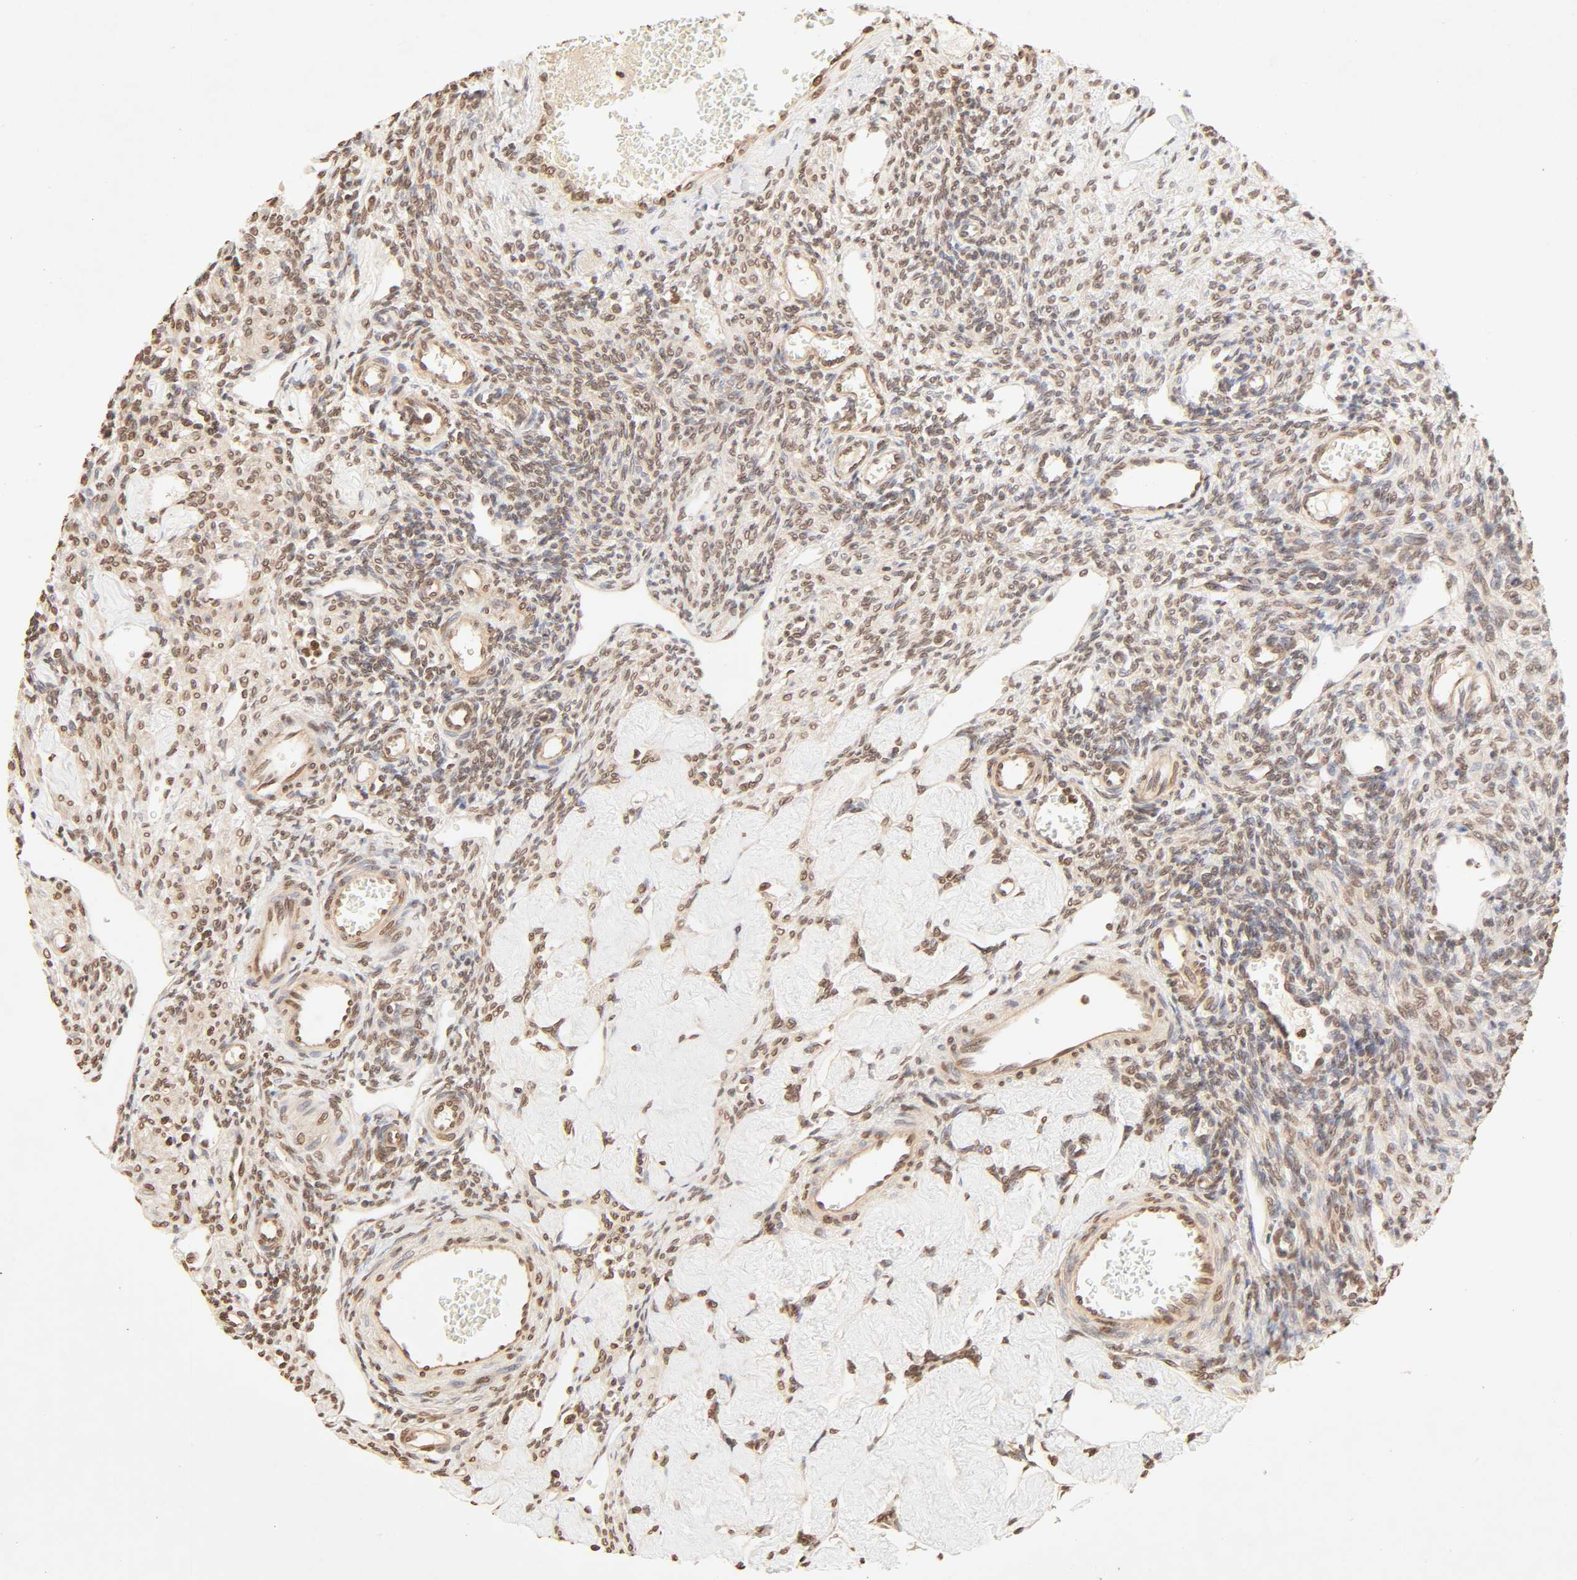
{"staining": {"intensity": "moderate", "quantity": ">75%", "location": "cytoplasmic/membranous,nuclear"}, "tissue": "ovary", "cell_type": "Ovarian stroma cells", "image_type": "normal", "snomed": [{"axis": "morphology", "description": "Normal tissue, NOS"}, {"axis": "topography", "description": "Ovary"}], "caption": "DAB (3,3'-diaminobenzidine) immunohistochemical staining of unremarkable ovary reveals moderate cytoplasmic/membranous,nuclear protein staining in about >75% of ovarian stroma cells.", "gene": "TBL1X", "patient": {"sex": "female", "age": 33}}